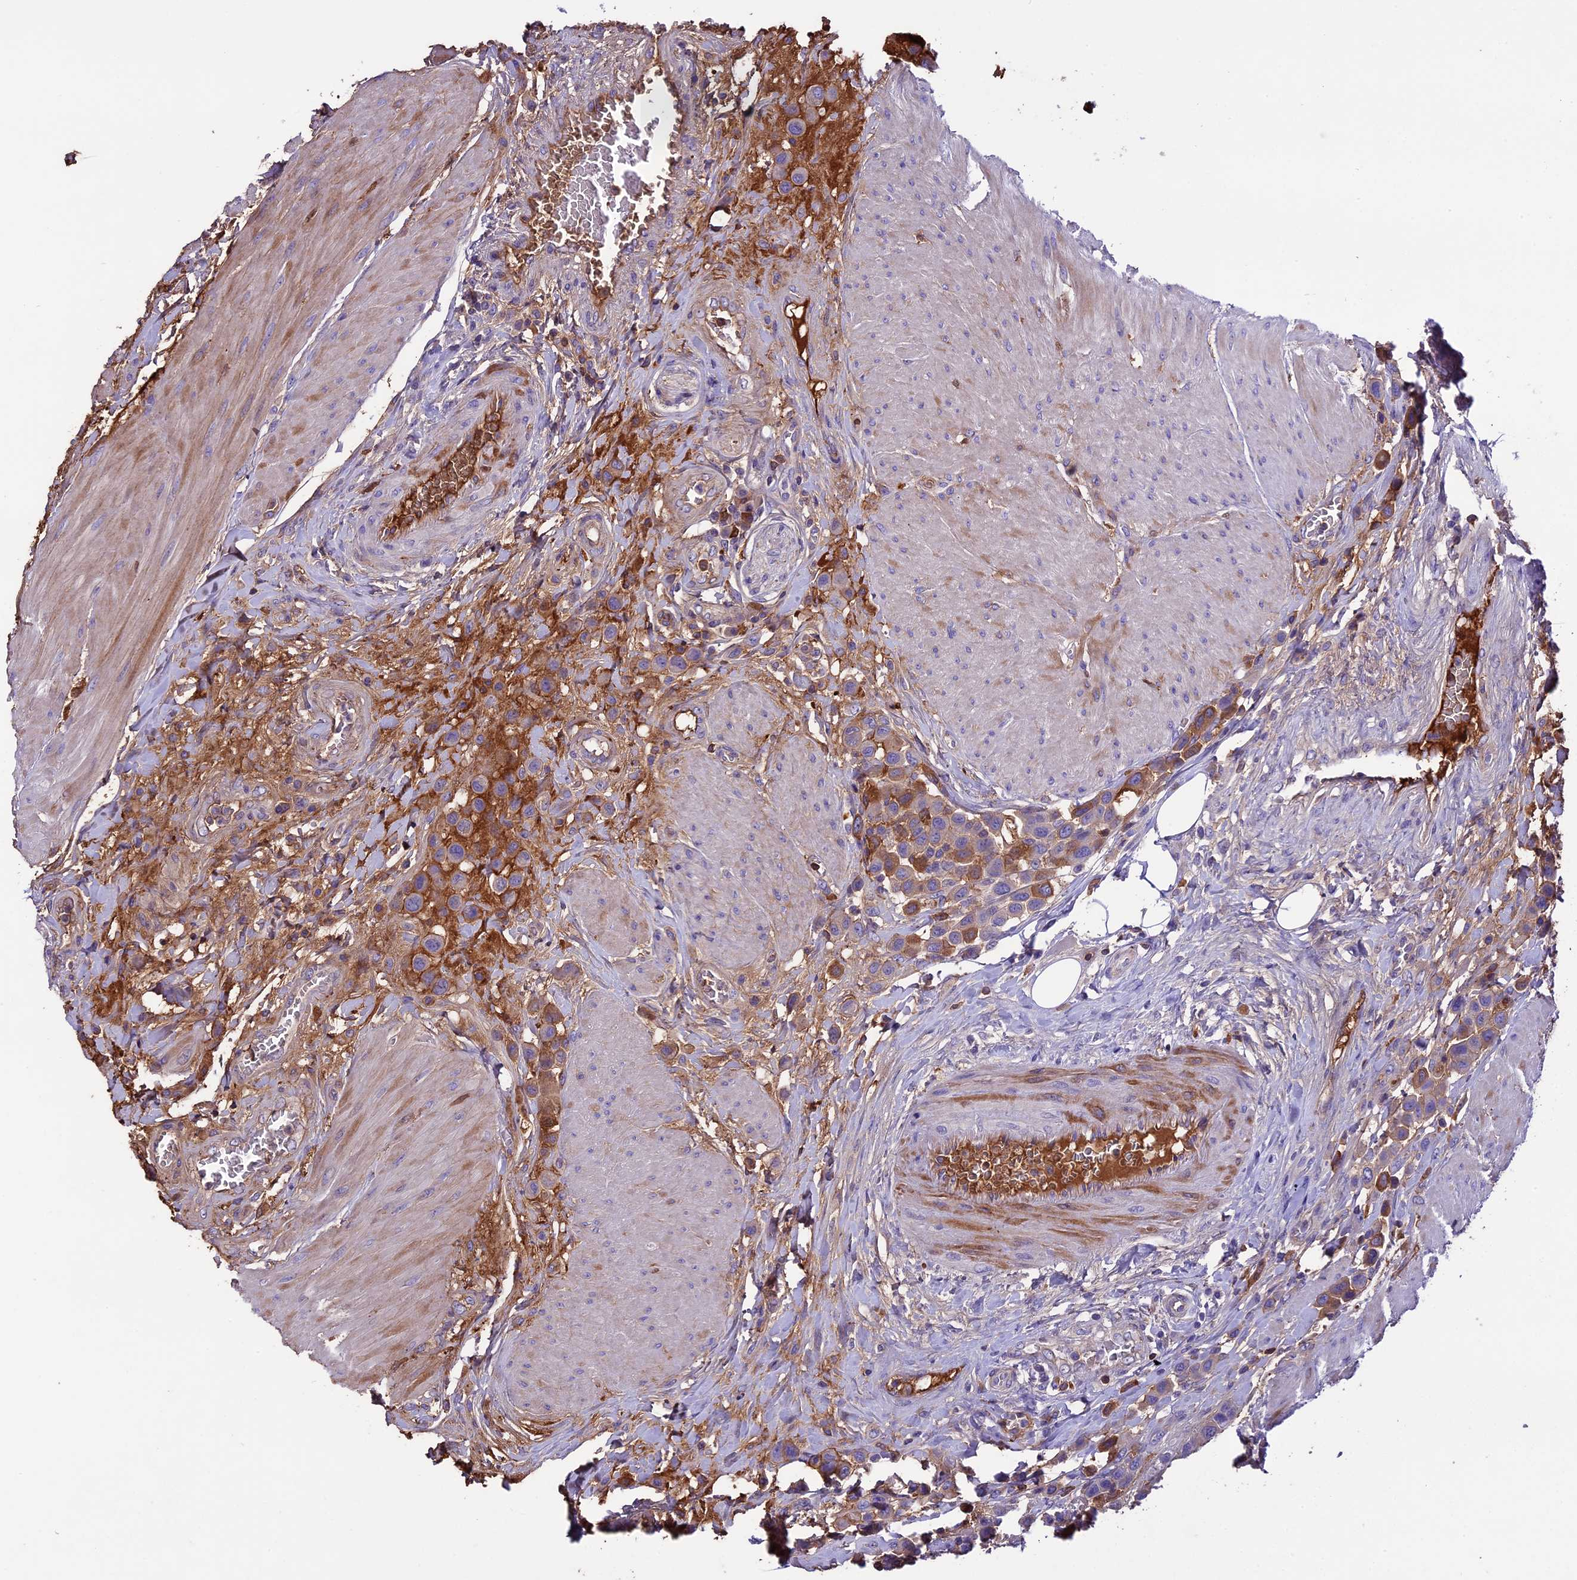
{"staining": {"intensity": "moderate", "quantity": ">75%", "location": "cytoplasmic/membranous"}, "tissue": "urothelial cancer", "cell_type": "Tumor cells", "image_type": "cancer", "snomed": [{"axis": "morphology", "description": "Urothelial carcinoma, High grade"}, {"axis": "topography", "description": "Urinary bladder"}], "caption": "Urothelial cancer was stained to show a protein in brown. There is medium levels of moderate cytoplasmic/membranous expression in approximately >75% of tumor cells.", "gene": "TCP11L2", "patient": {"sex": "male", "age": 50}}